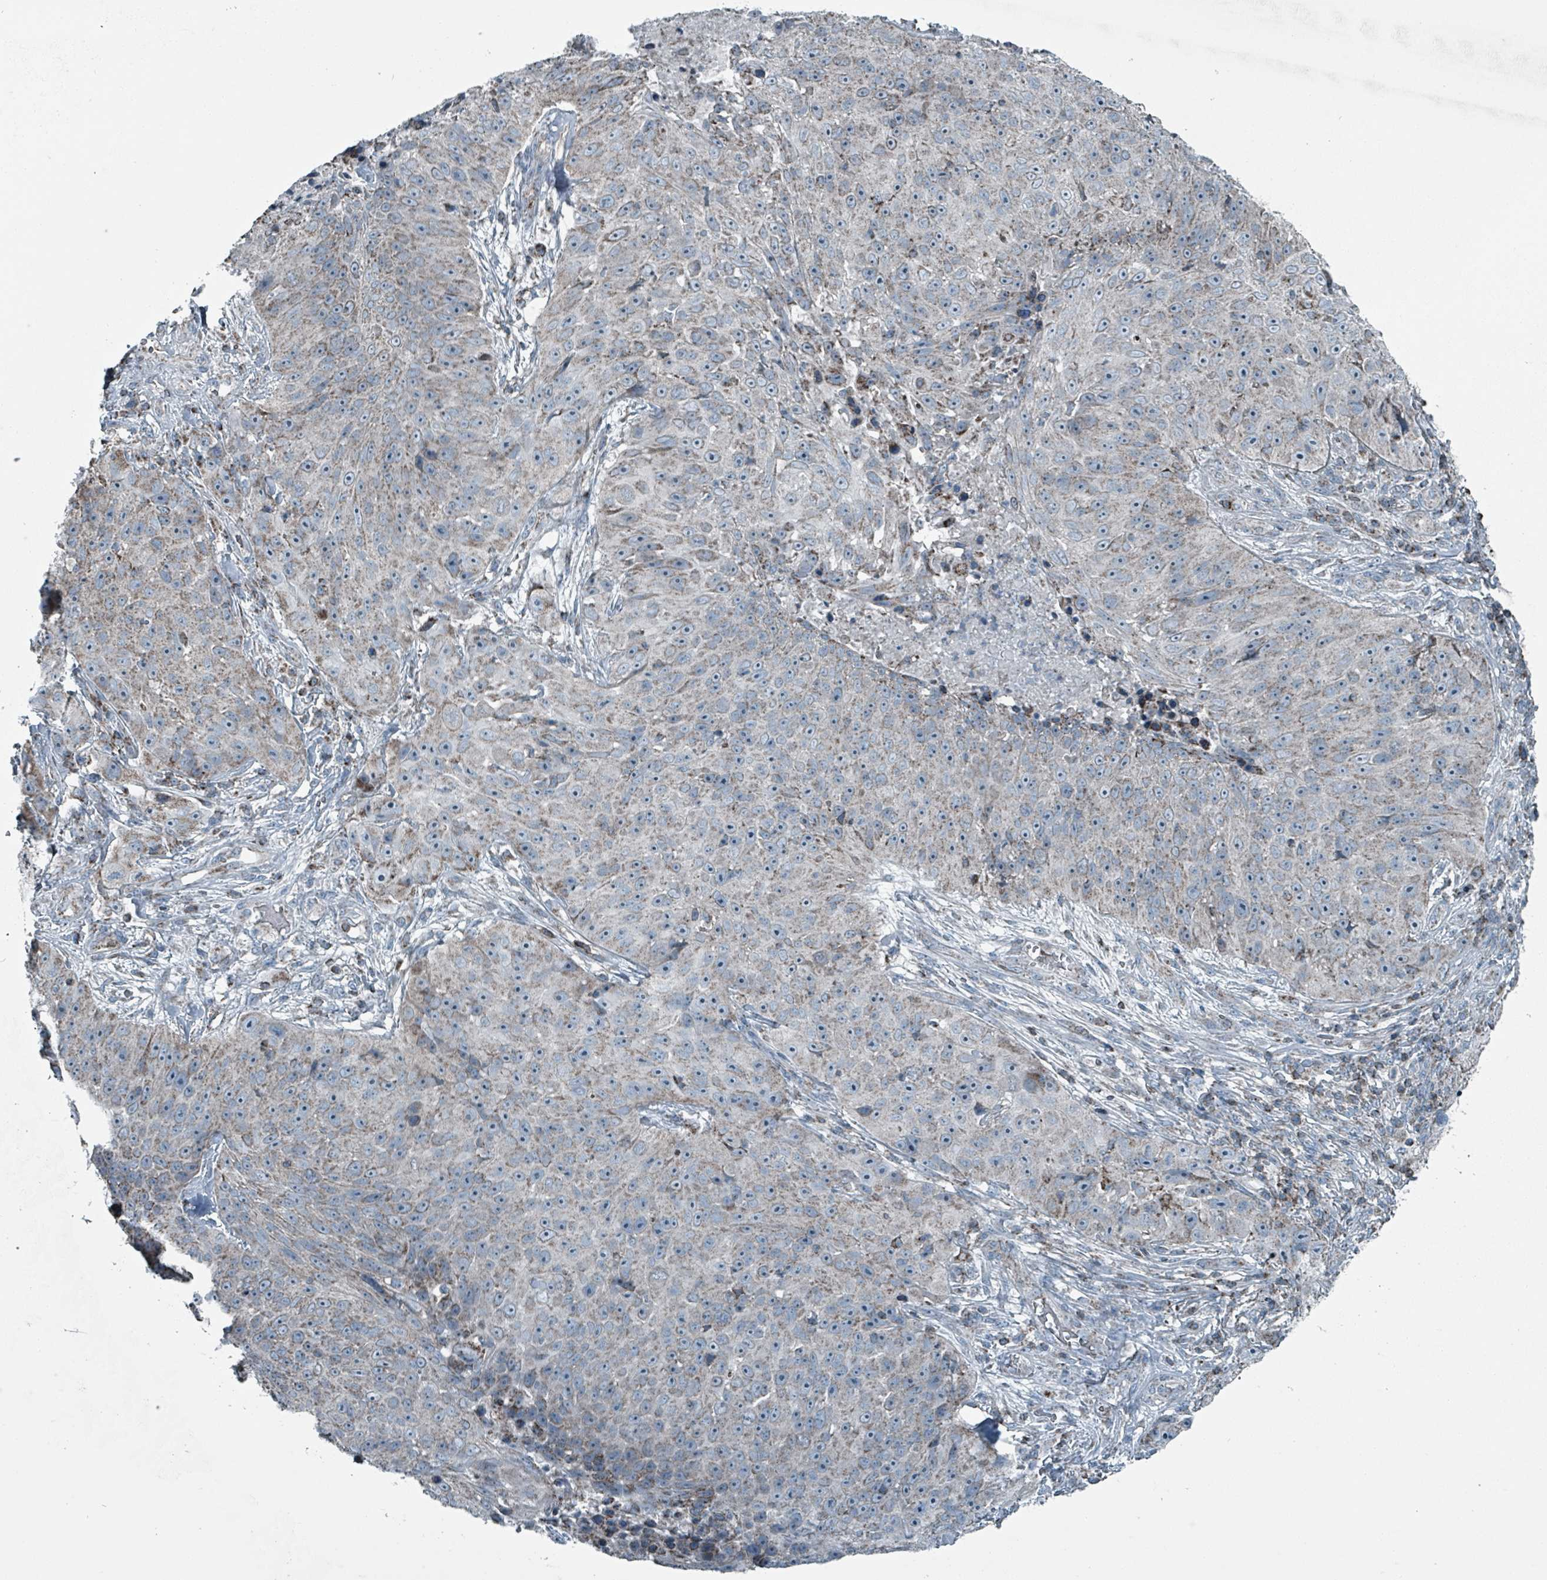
{"staining": {"intensity": "weak", "quantity": "25%-75%", "location": "cytoplasmic/membranous"}, "tissue": "skin cancer", "cell_type": "Tumor cells", "image_type": "cancer", "snomed": [{"axis": "morphology", "description": "Squamous cell carcinoma, NOS"}, {"axis": "topography", "description": "Skin"}], "caption": "This is an image of immunohistochemistry (IHC) staining of skin cancer, which shows weak expression in the cytoplasmic/membranous of tumor cells.", "gene": "ABHD18", "patient": {"sex": "female", "age": 87}}